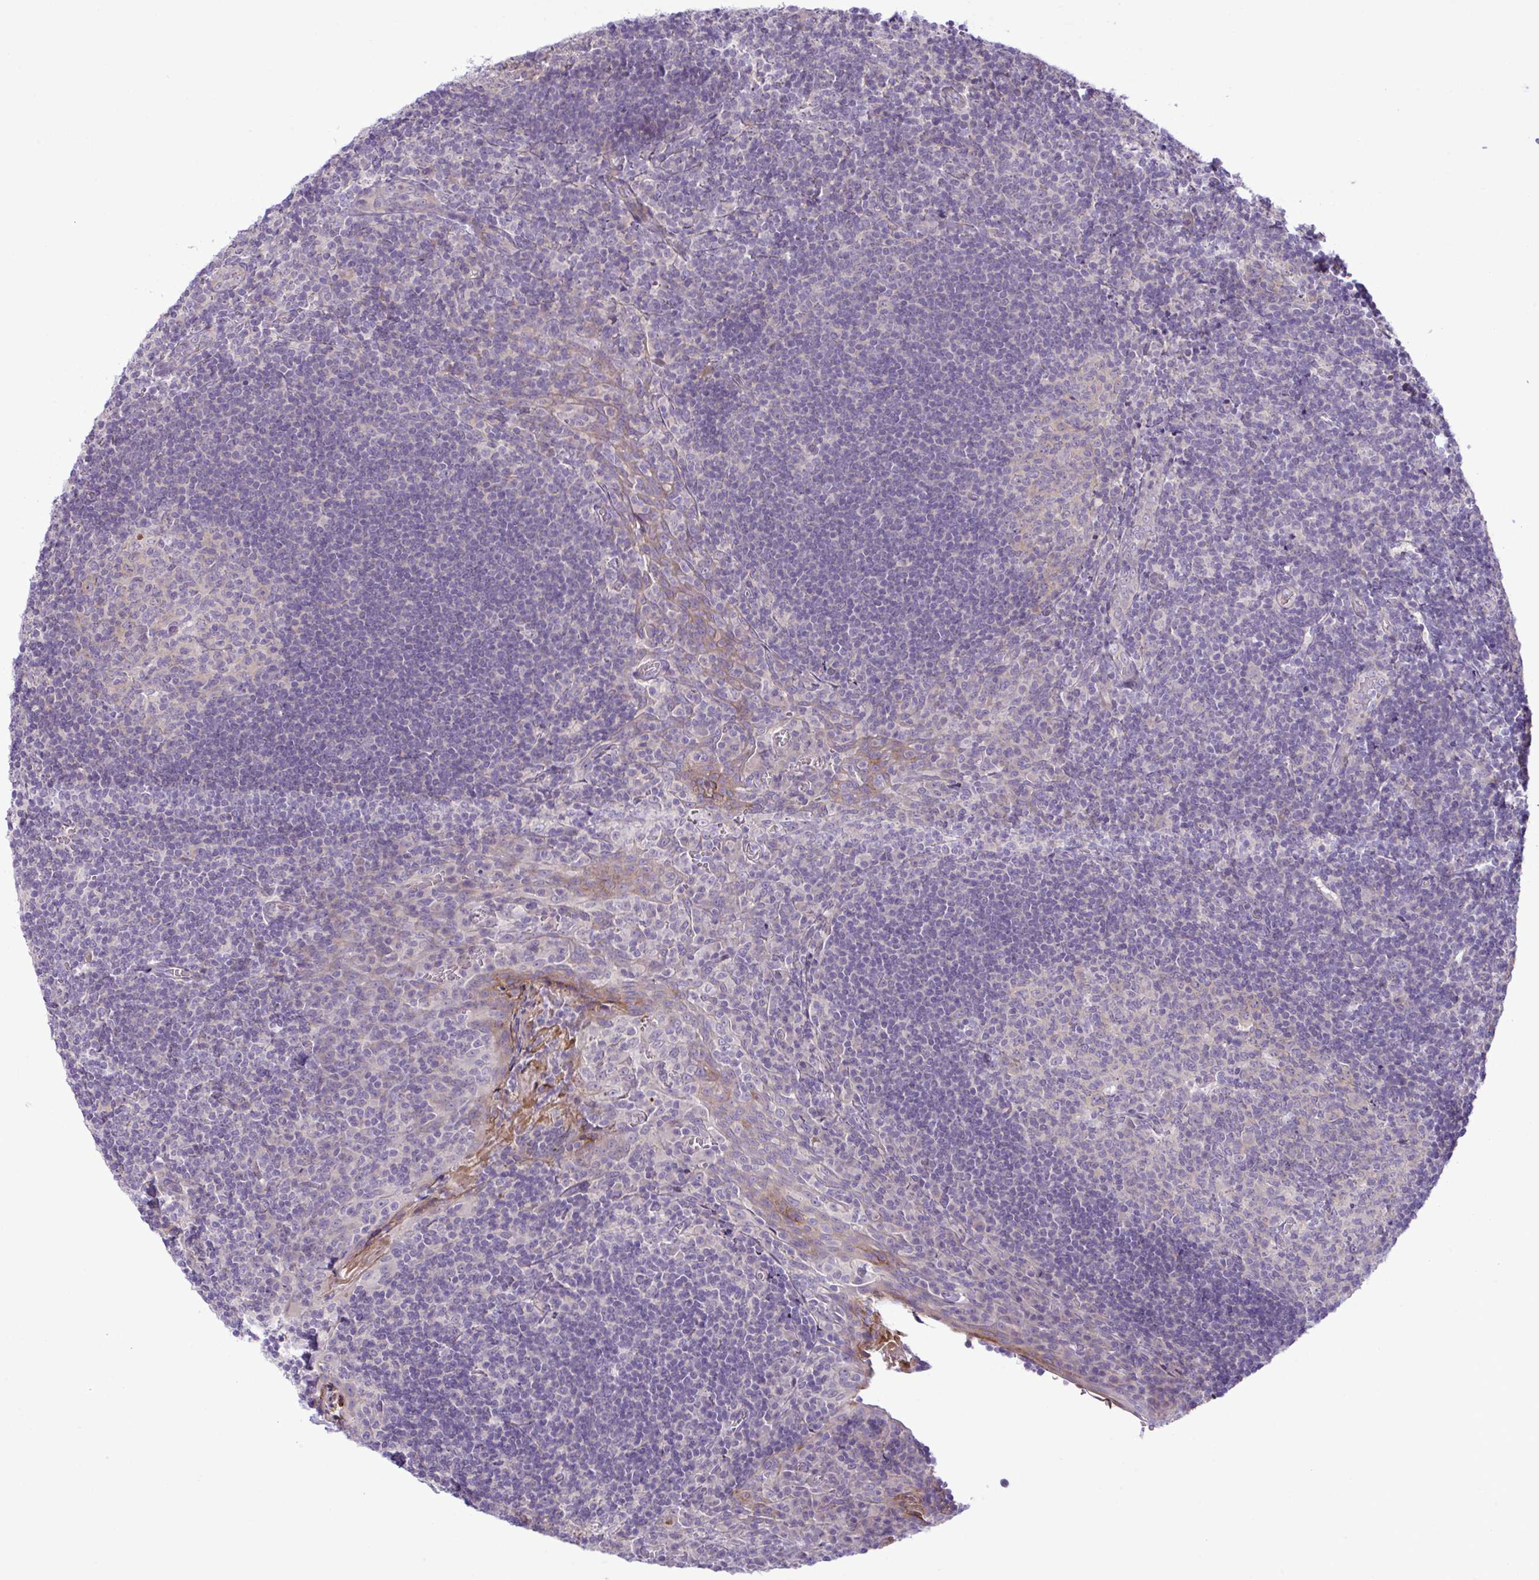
{"staining": {"intensity": "negative", "quantity": "none", "location": "none"}, "tissue": "tonsil", "cell_type": "Germinal center cells", "image_type": "normal", "snomed": [{"axis": "morphology", "description": "Normal tissue, NOS"}, {"axis": "topography", "description": "Tonsil"}], "caption": "The immunohistochemistry photomicrograph has no significant staining in germinal center cells of tonsil. (DAB immunohistochemistry, high magnification).", "gene": "SYNPO2L", "patient": {"sex": "male", "age": 17}}